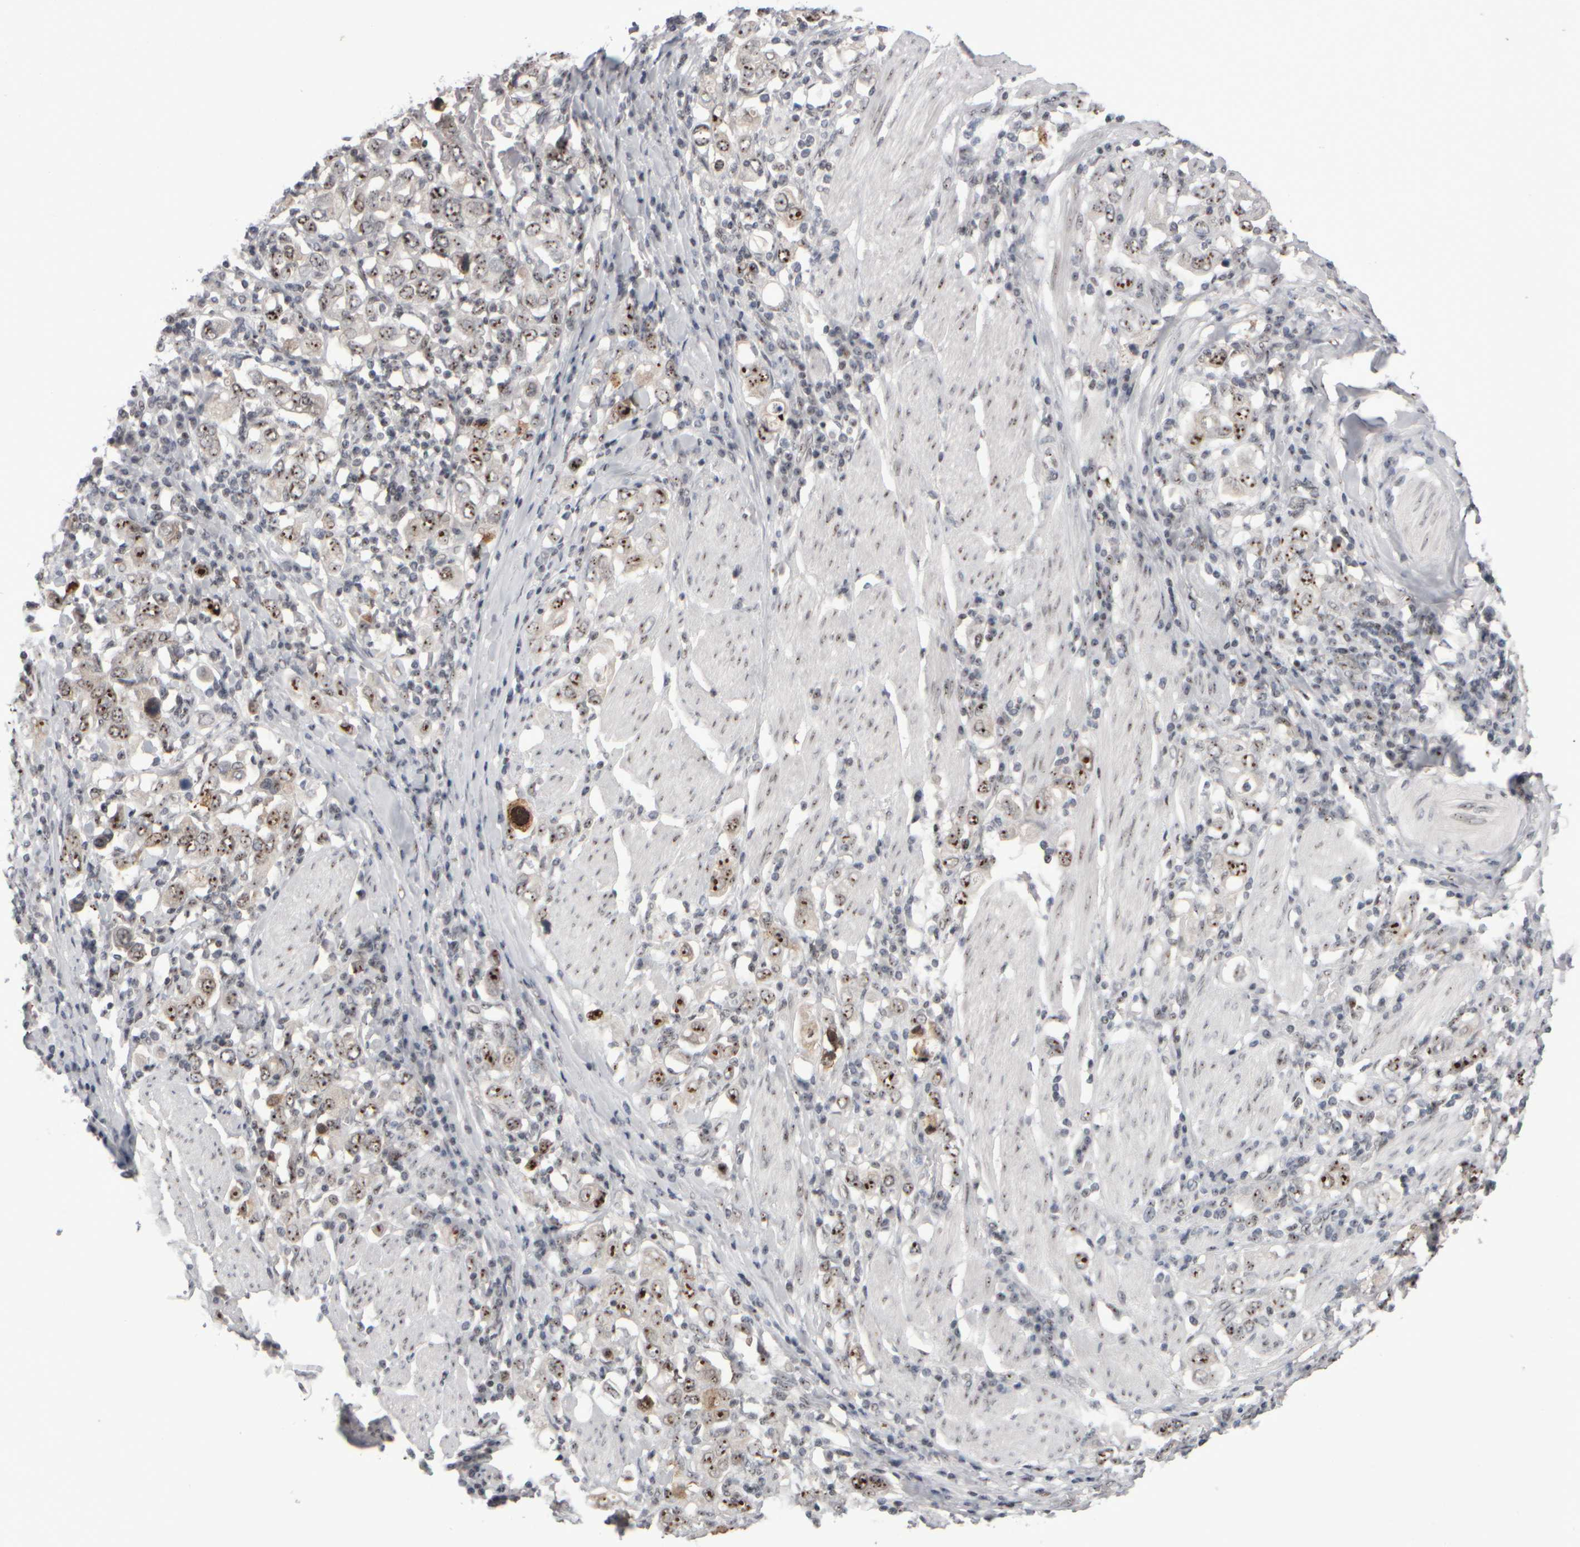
{"staining": {"intensity": "moderate", "quantity": ">75%", "location": "nuclear"}, "tissue": "stomach cancer", "cell_type": "Tumor cells", "image_type": "cancer", "snomed": [{"axis": "morphology", "description": "Adenocarcinoma, NOS"}, {"axis": "topography", "description": "Stomach, upper"}], "caption": "High-magnification brightfield microscopy of adenocarcinoma (stomach) stained with DAB (brown) and counterstained with hematoxylin (blue). tumor cells exhibit moderate nuclear positivity is seen in approximately>75% of cells.", "gene": "SURF6", "patient": {"sex": "male", "age": 62}}